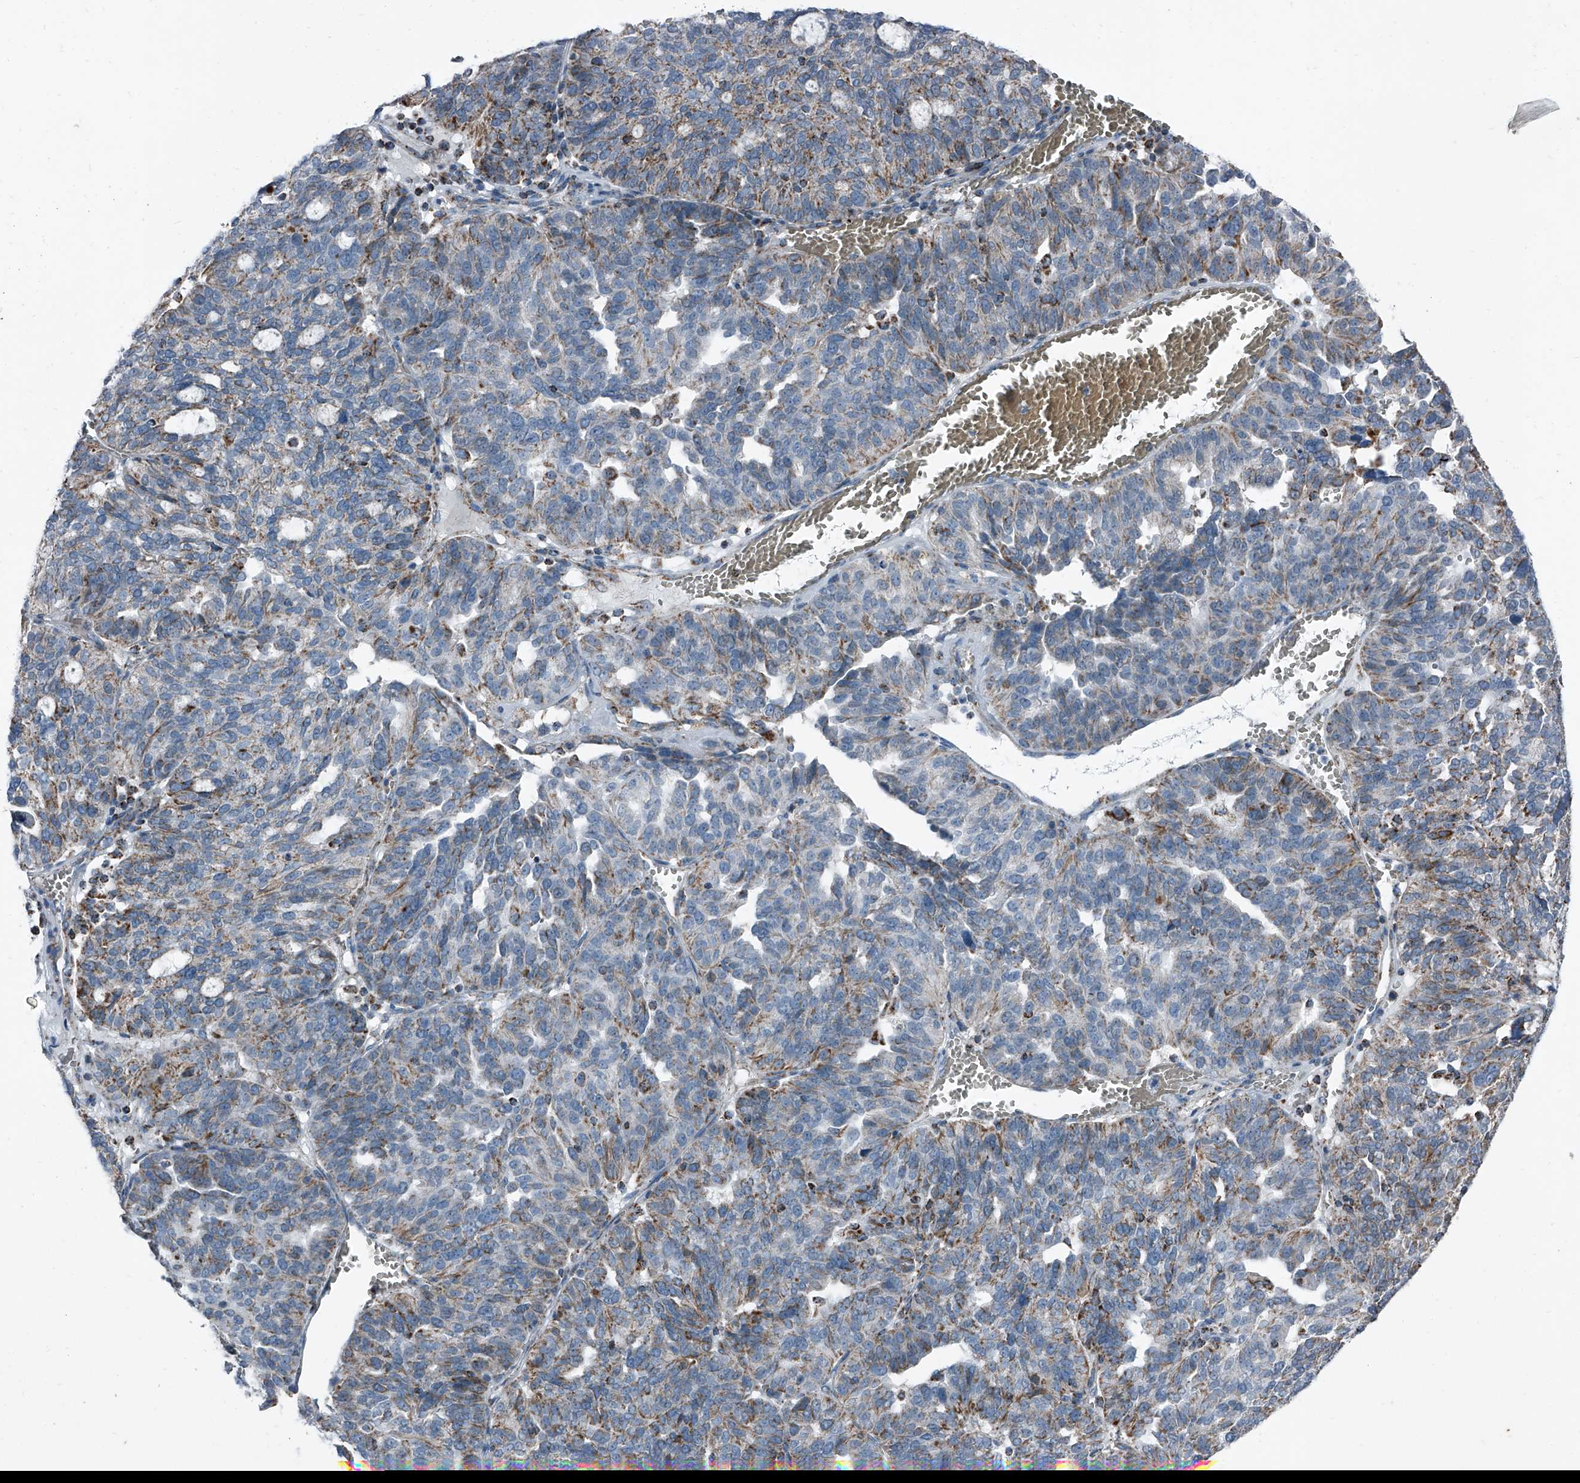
{"staining": {"intensity": "moderate", "quantity": "<25%", "location": "cytoplasmic/membranous"}, "tissue": "ovarian cancer", "cell_type": "Tumor cells", "image_type": "cancer", "snomed": [{"axis": "morphology", "description": "Cystadenocarcinoma, serous, NOS"}, {"axis": "topography", "description": "Ovary"}], "caption": "Immunohistochemical staining of human ovarian cancer displays low levels of moderate cytoplasmic/membranous protein expression in about <25% of tumor cells.", "gene": "CHRNA7", "patient": {"sex": "female", "age": 59}}